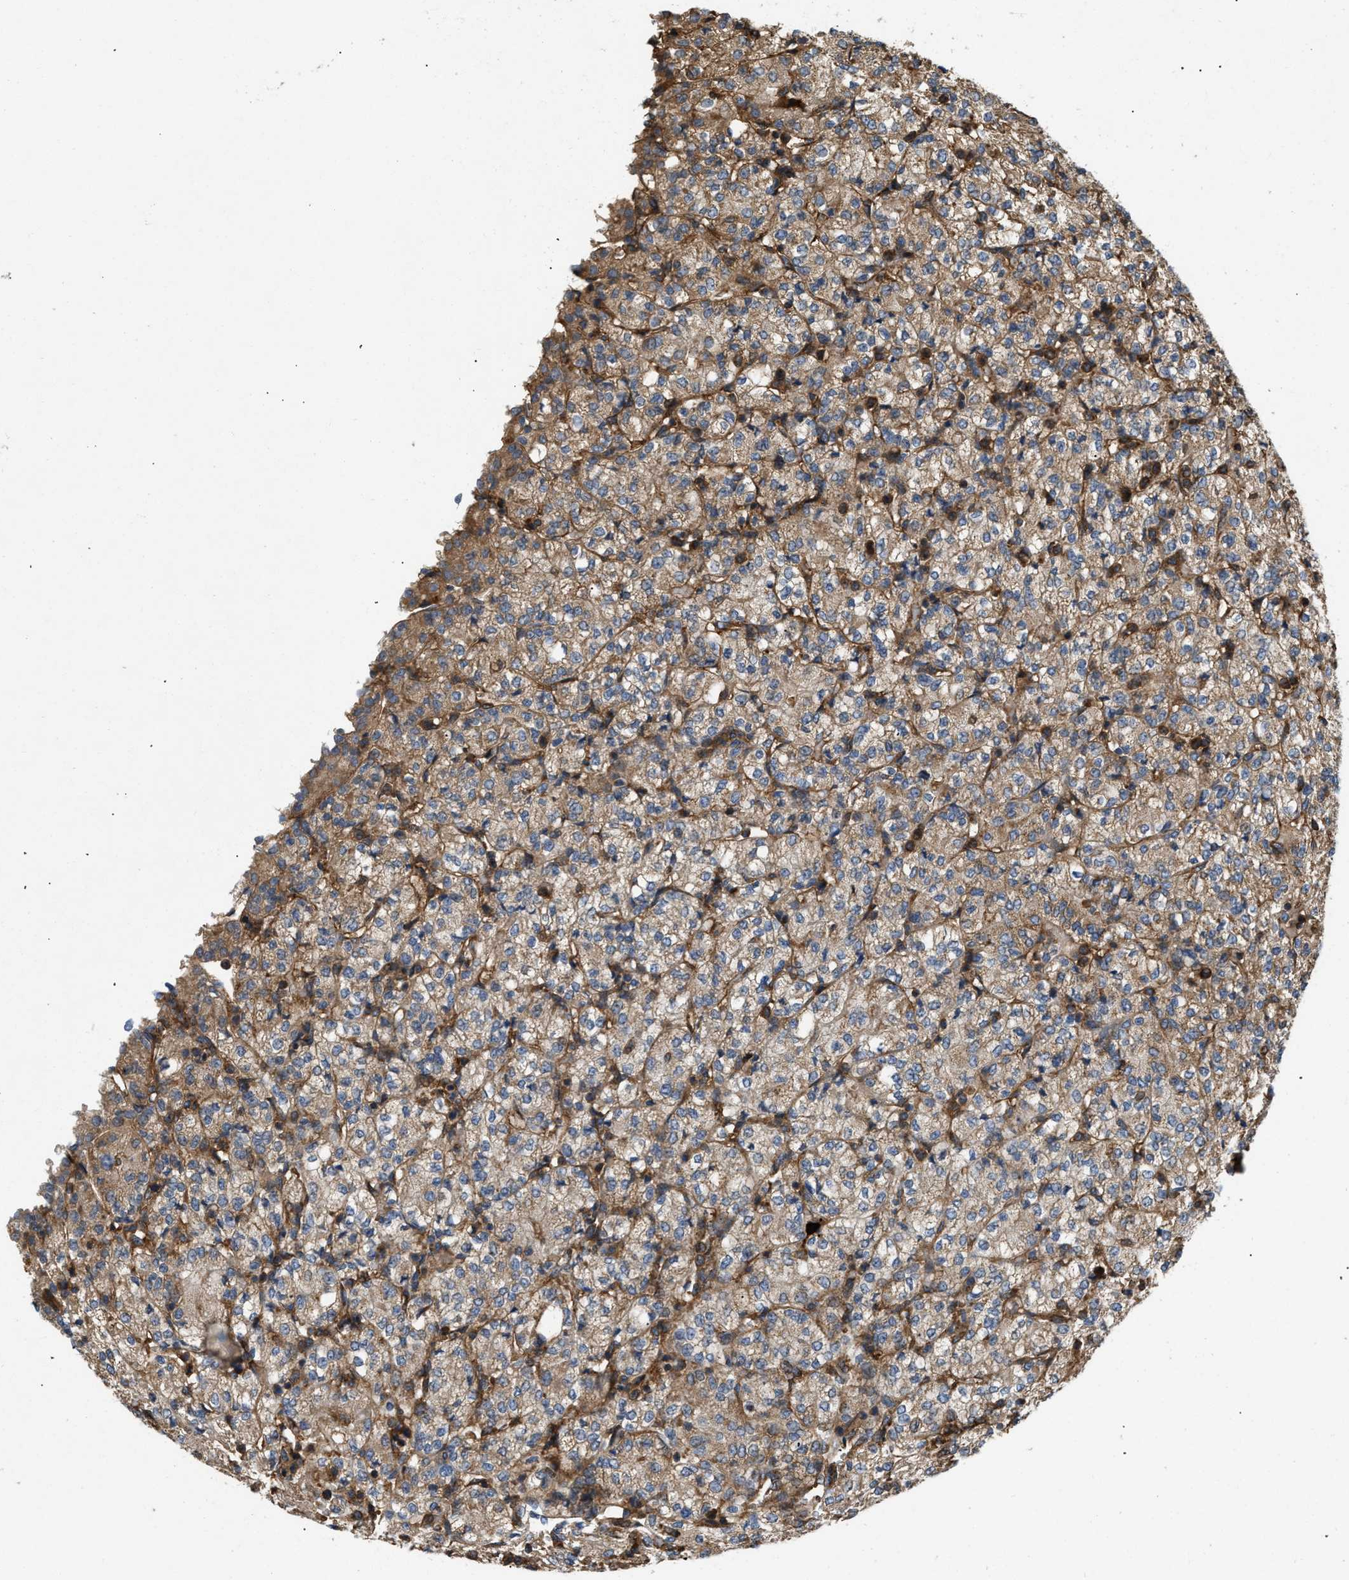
{"staining": {"intensity": "moderate", "quantity": ">75%", "location": "cytoplasmic/membranous"}, "tissue": "renal cancer", "cell_type": "Tumor cells", "image_type": "cancer", "snomed": [{"axis": "morphology", "description": "Adenocarcinoma, NOS"}, {"axis": "topography", "description": "Kidney"}], "caption": "Tumor cells display medium levels of moderate cytoplasmic/membranous positivity in approximately >75% of cells in human renal cancer. (DAB (3,3'-diaminobenzidine) = brown stain, brightfield microscopy at high magnification).", "gene": "GNB4", "patient": {"sex": "male", "age": 77}}